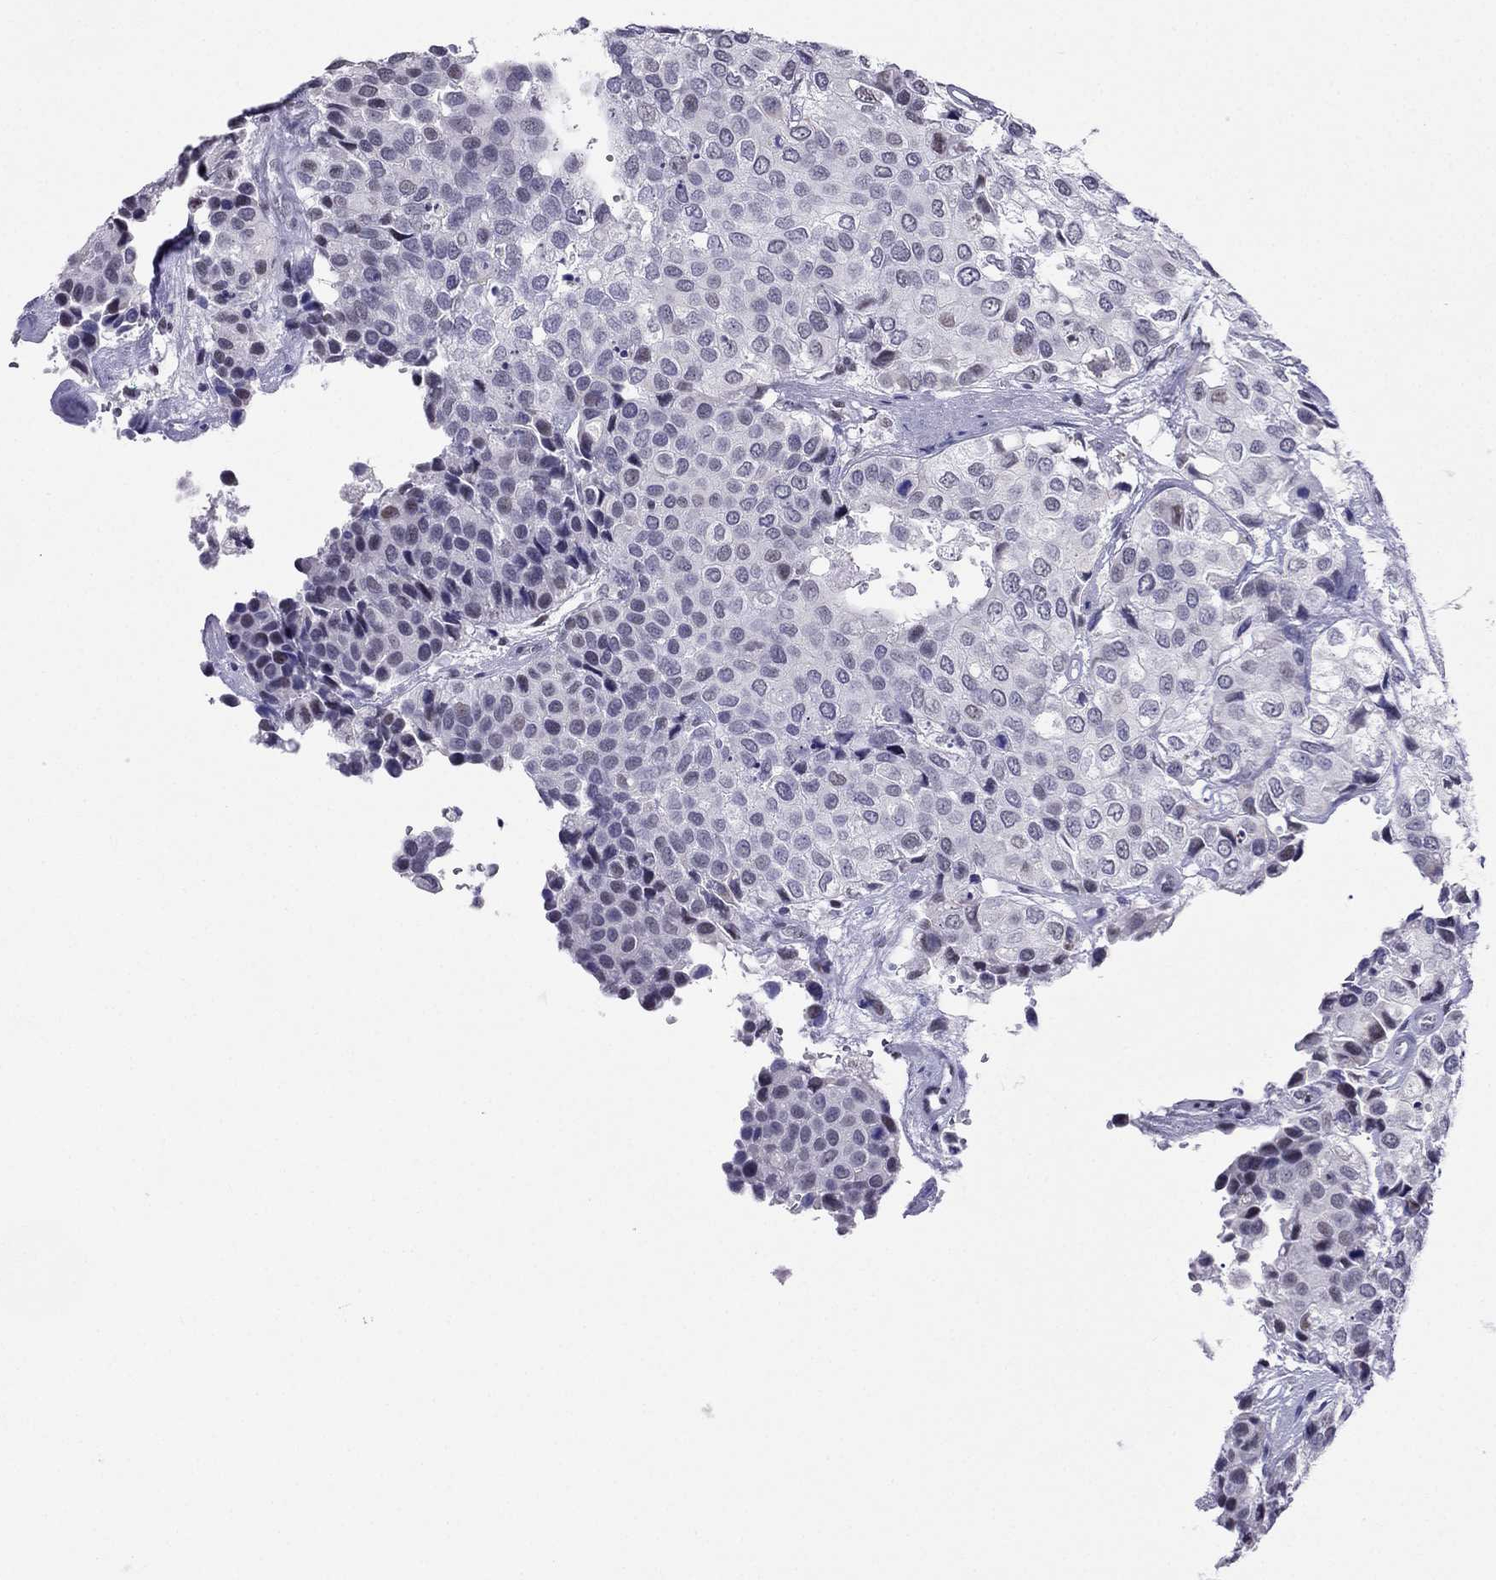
{"staining": {"intensity": "negative", "quantity": "none", "location": "none"}, "tissue": "urothelial cancer", "cell_type": "Tumor cells", "image_type": "cancer", "snomed": [{"axis": "morphology", "description": "Urothelial carcinoma, High grade"}, {"axis": "topography", "description": "Urinary bladder"}], "caption": "An IHC micrograph of urothelial carcinoma (high-grade) is shown. There is no staining in tumor cells of urothelial carcinoma (high-grade).", "gene": "PPM1G", "patient": {"sex": "male", "age": 73}}